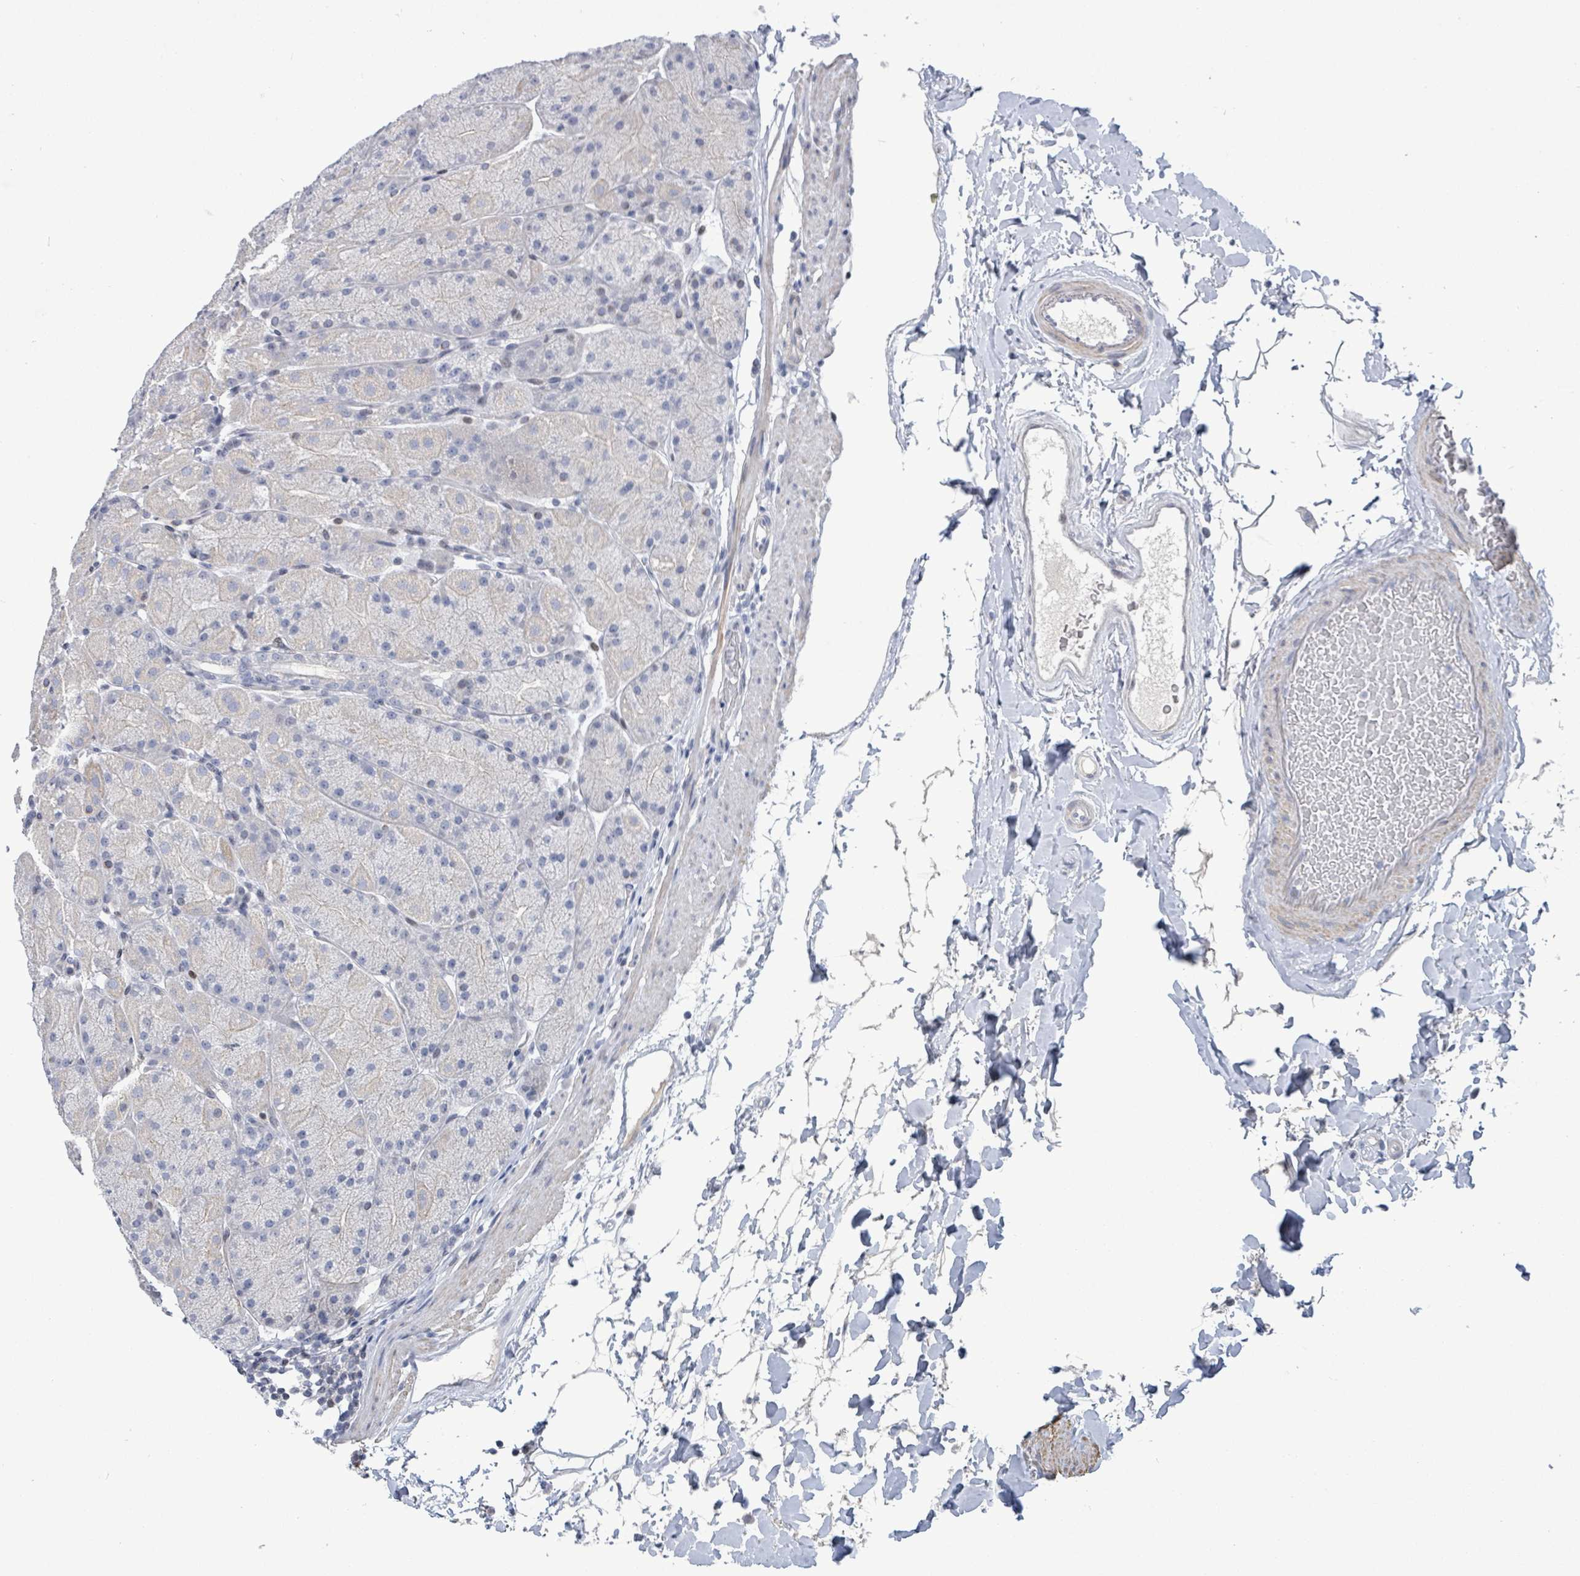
{"staining": {"intensity": "negative", "quantity": "none", "location": "none"}, "tissue": "stomach", "cell_type": "Glandular cells", "image_type": "normal", "snomed": [{"axis": "morphology", "description": "Normal tissue, NOS"}, {"axis": "topography", "description": "Stomach, upper"}, {"axis": "topography", "description": "Stomach, lower"}], "caption": "Immunohistochemical staining of unremarkable stomach reveals no significant expression in glandular cells.", "gene": "NTN3", "patient": {"sex": "male", "age": 67}}